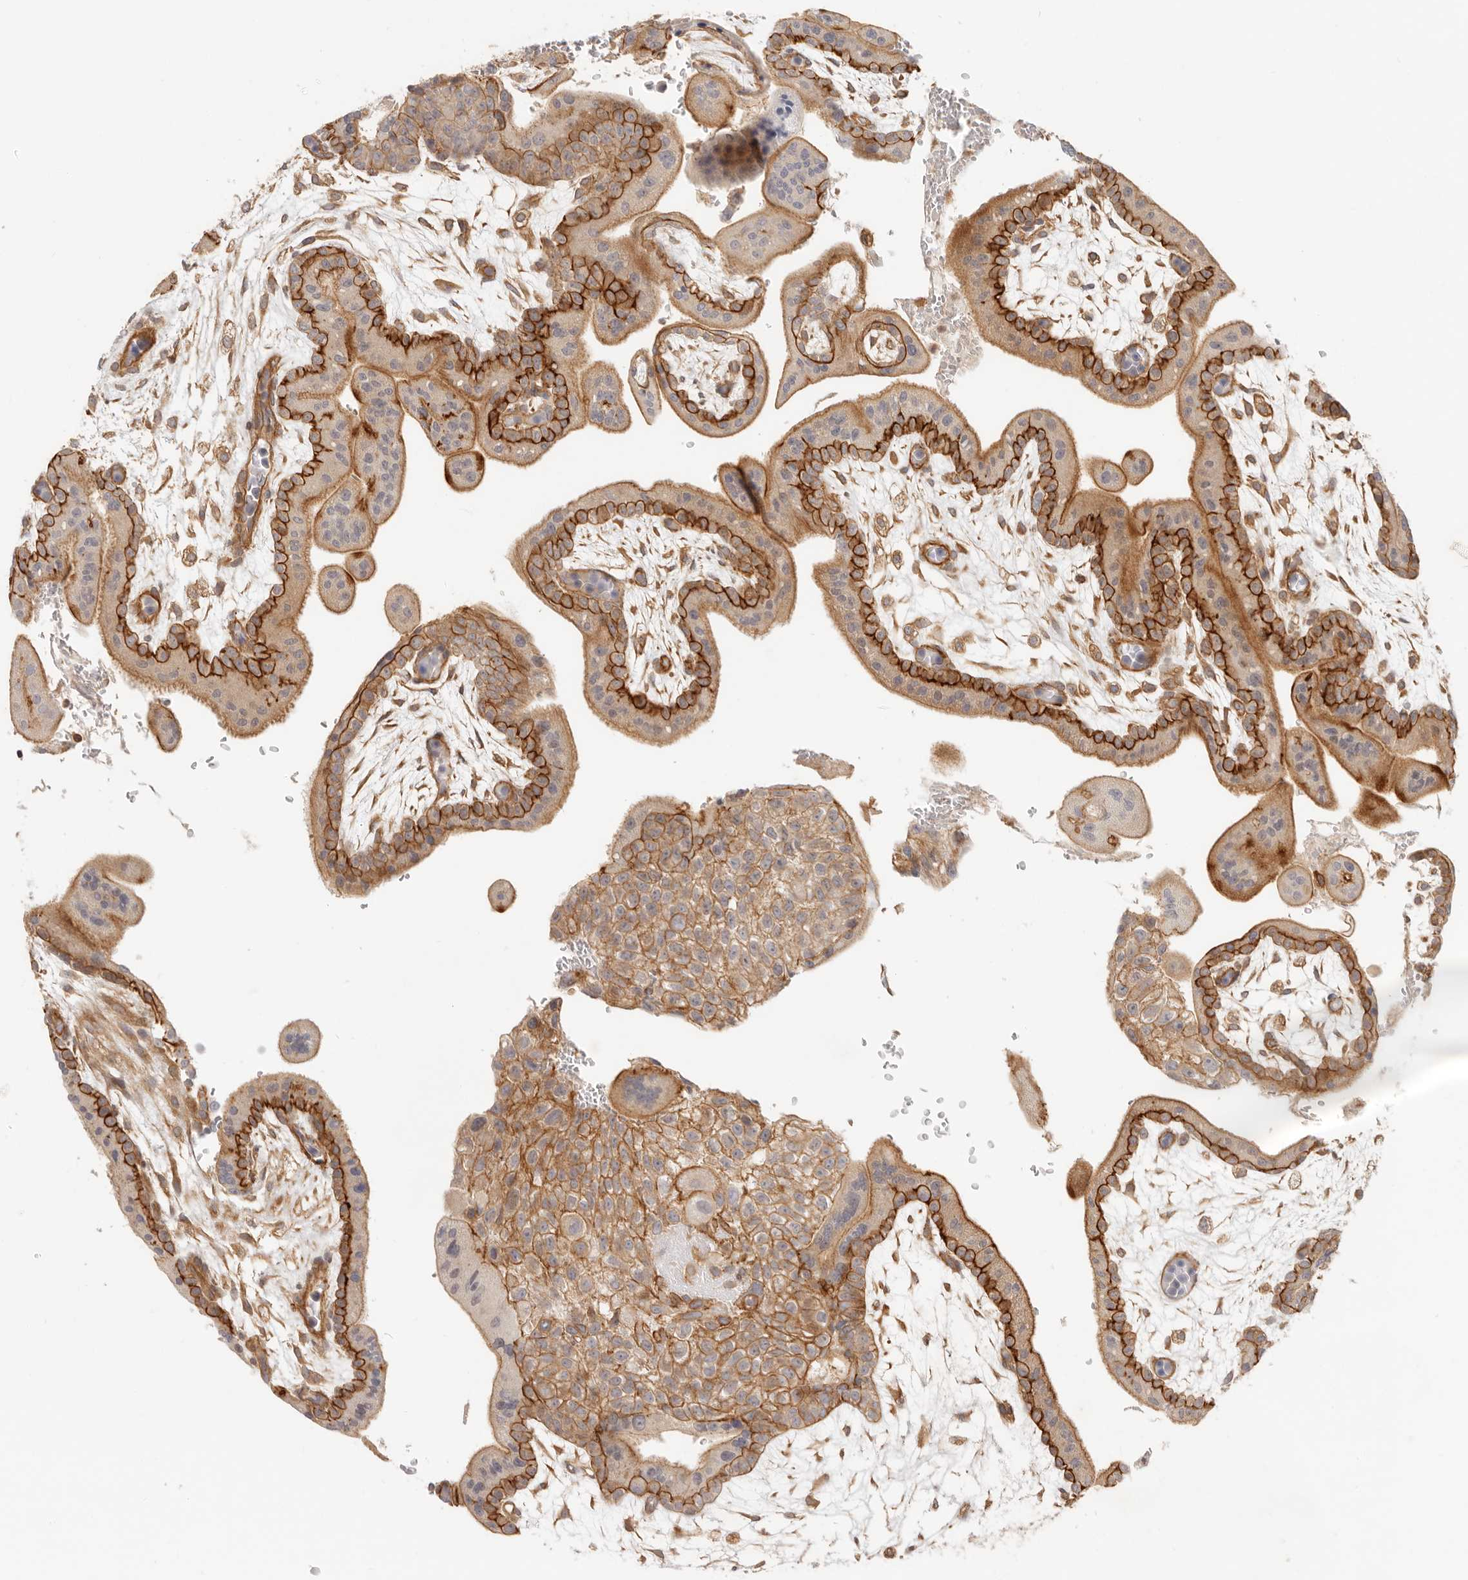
{"staining": {"intensity": "strong", "quantity": ">75%", "location": "cytoplasmic/membranous"}, "tissue": "placenta", "cell_type": "Trophoblastic cells", "image_type": "normal", "snomed": [{"axis": "morphology", "description": "Normal tissue, NOS"}, {"axis": "topography", "description": "Placenta"}], "caption": "High-power microscopy captured an immunohistochemistry photomicrograph of unremarkable placenta, revealing strong cytoplasmic/membranous expression in approximately >75% of trophoblastic cells.", "gene": "UFSP1", "patient": {"sex": "female", "age": 35}}